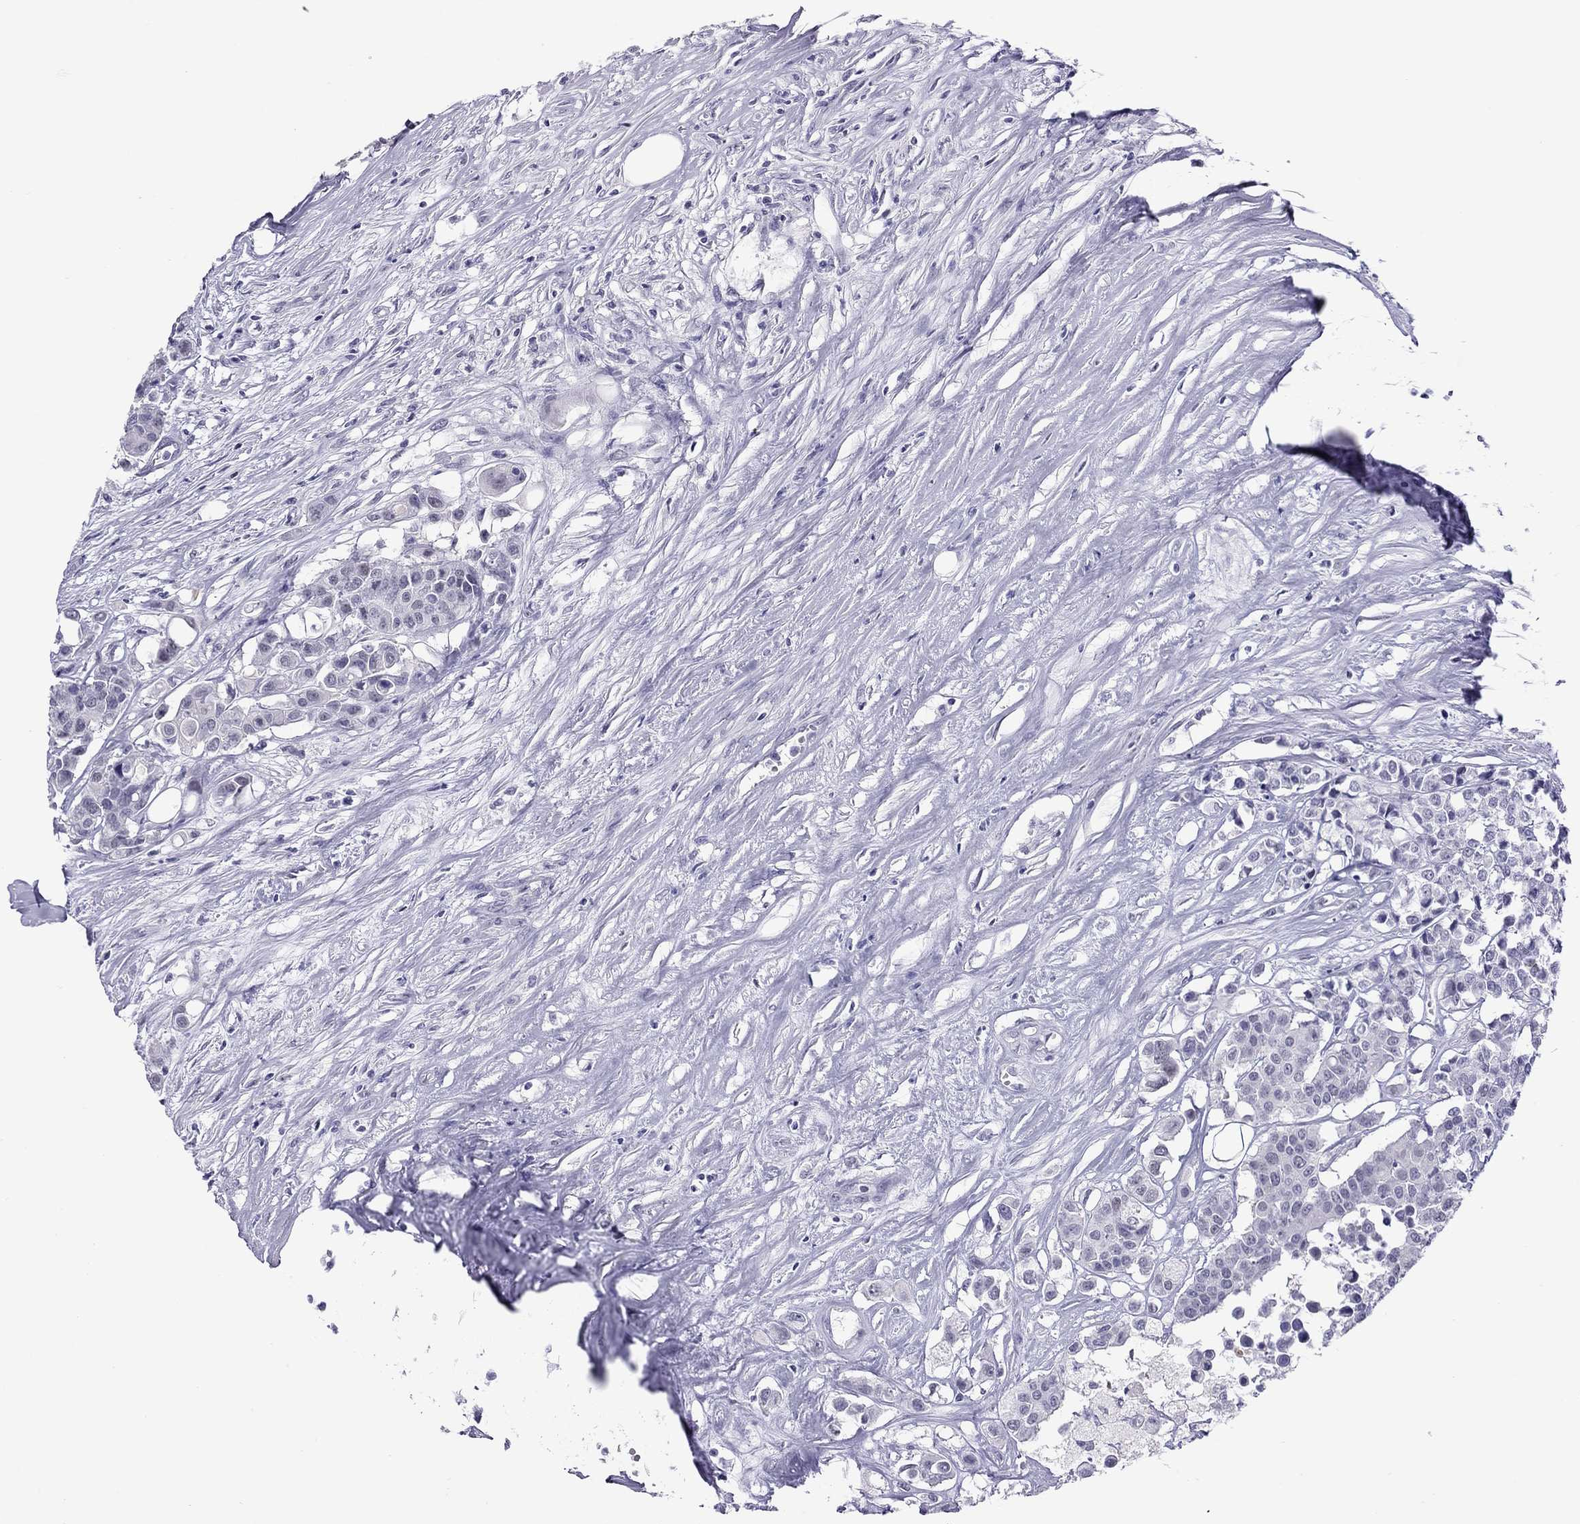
{"staining": {"intensity": "negative", "quantity": "none", "location": "none"}, "tissue": "carcinoid", "cell_type": "Tumor cells", "image_type": "cancer", "snomed": [{"axis": "morphology", "description": "Carcinoid, malignant, NOS"}, {"axis": "topography", "description": "Colon"}], "caption": "A micrograph of malignant carcinoid stained for a protein exhibits no brown staining in tumor cells. (DAB (3,3'-diaminobenzidine) immunohistochemistry (IHC), high magnification).", "gene": "CHRNB3", "patient": {"sex": "male", "age": 81}}